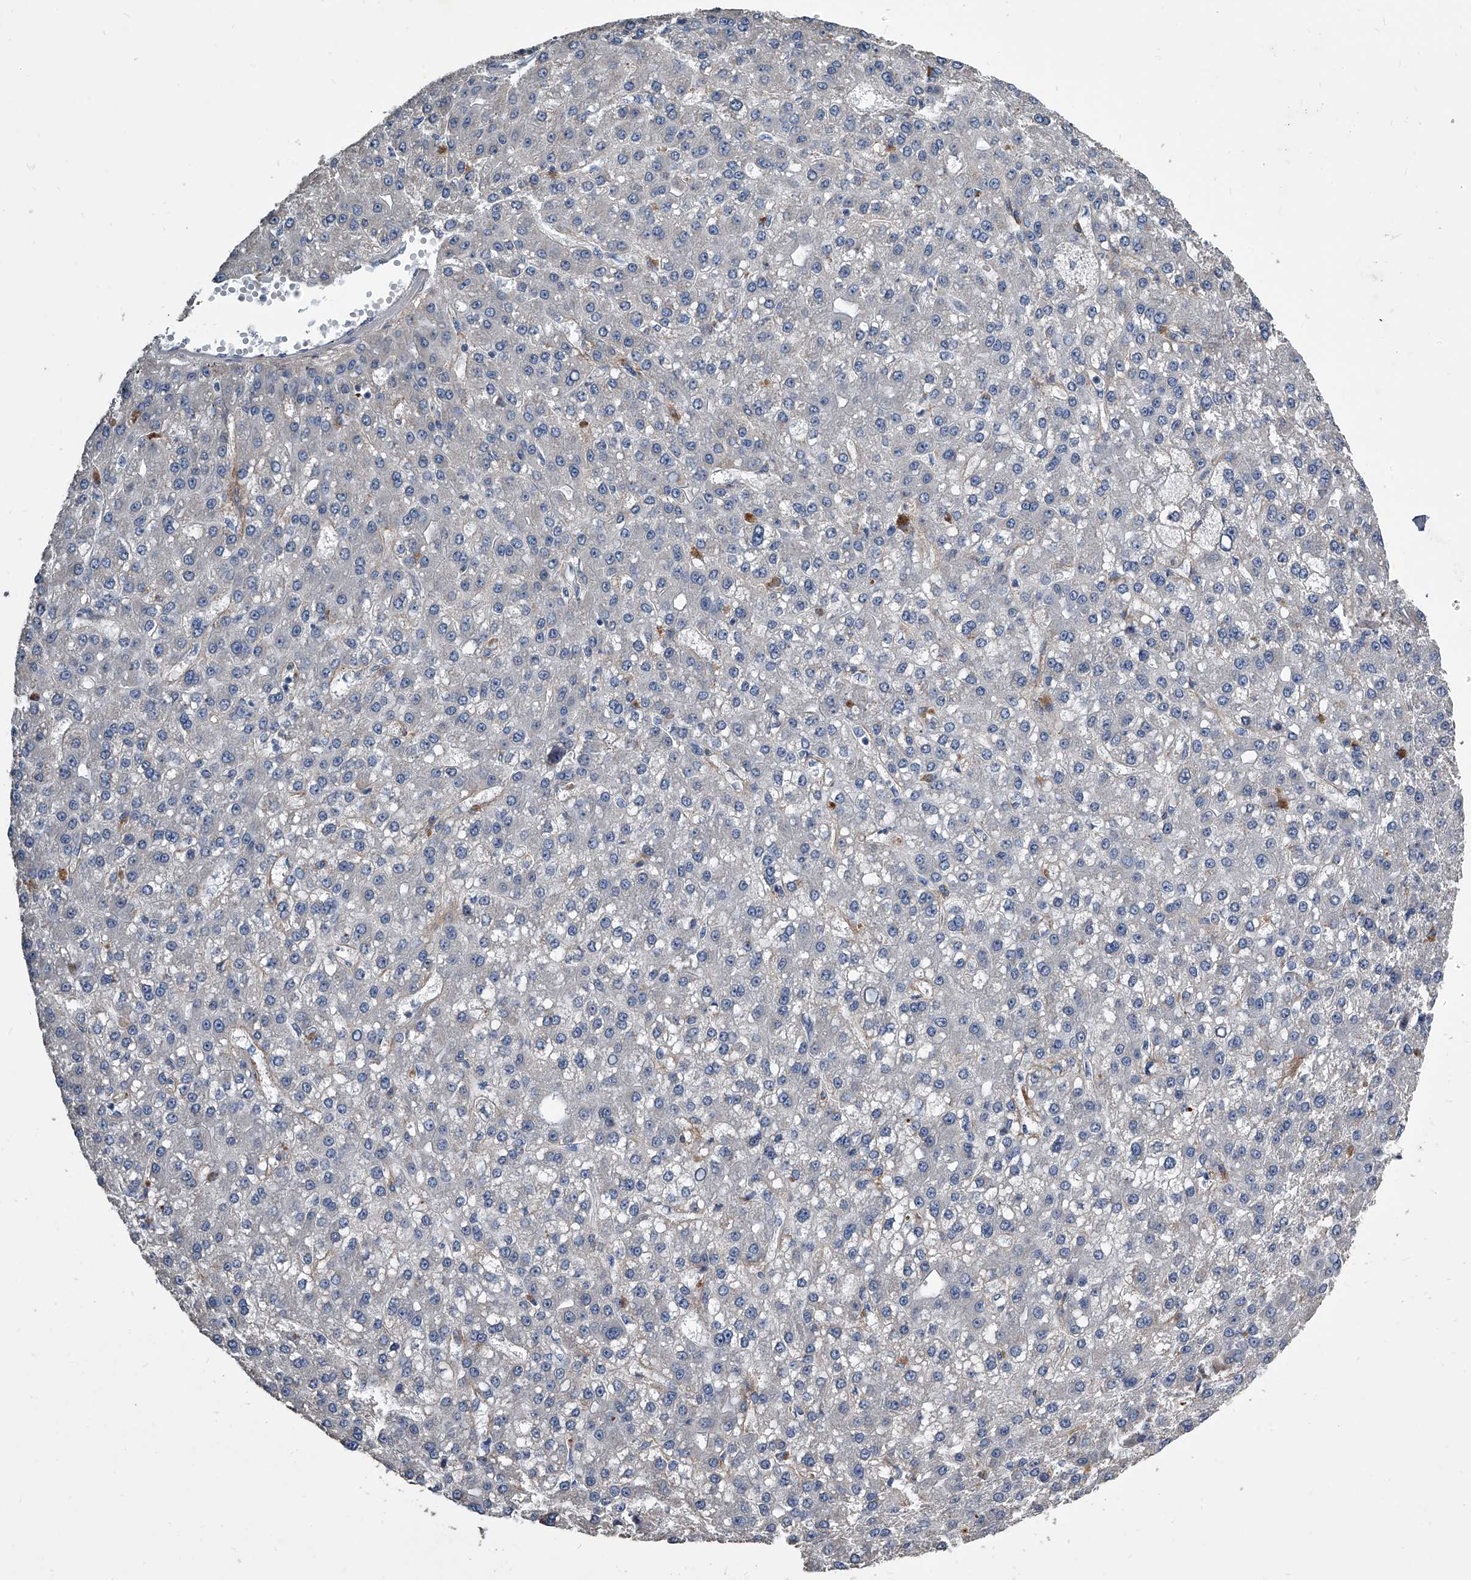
{"staining": {"intensity": "negative", "quantity": "none", "location": "none"}, "tissue": "liver cancer", "cell_type": "Tumor cells", "image_type": "cancer", "snomed": [{"axis": "morphology", "description": "Carcinoma, Hepatocellular, NOS"}, {"axis": "topography", "description": "Liver"}], "caption": "DAB immunohistochemical staining of human liver cancer exhibits no significant positivity in tumor cells. (Brightfield microscopy of DAB immunohistochemistry at high magnification).", "gene": "PHACTR1", "patient": {"sex": "male", "age": 67}}